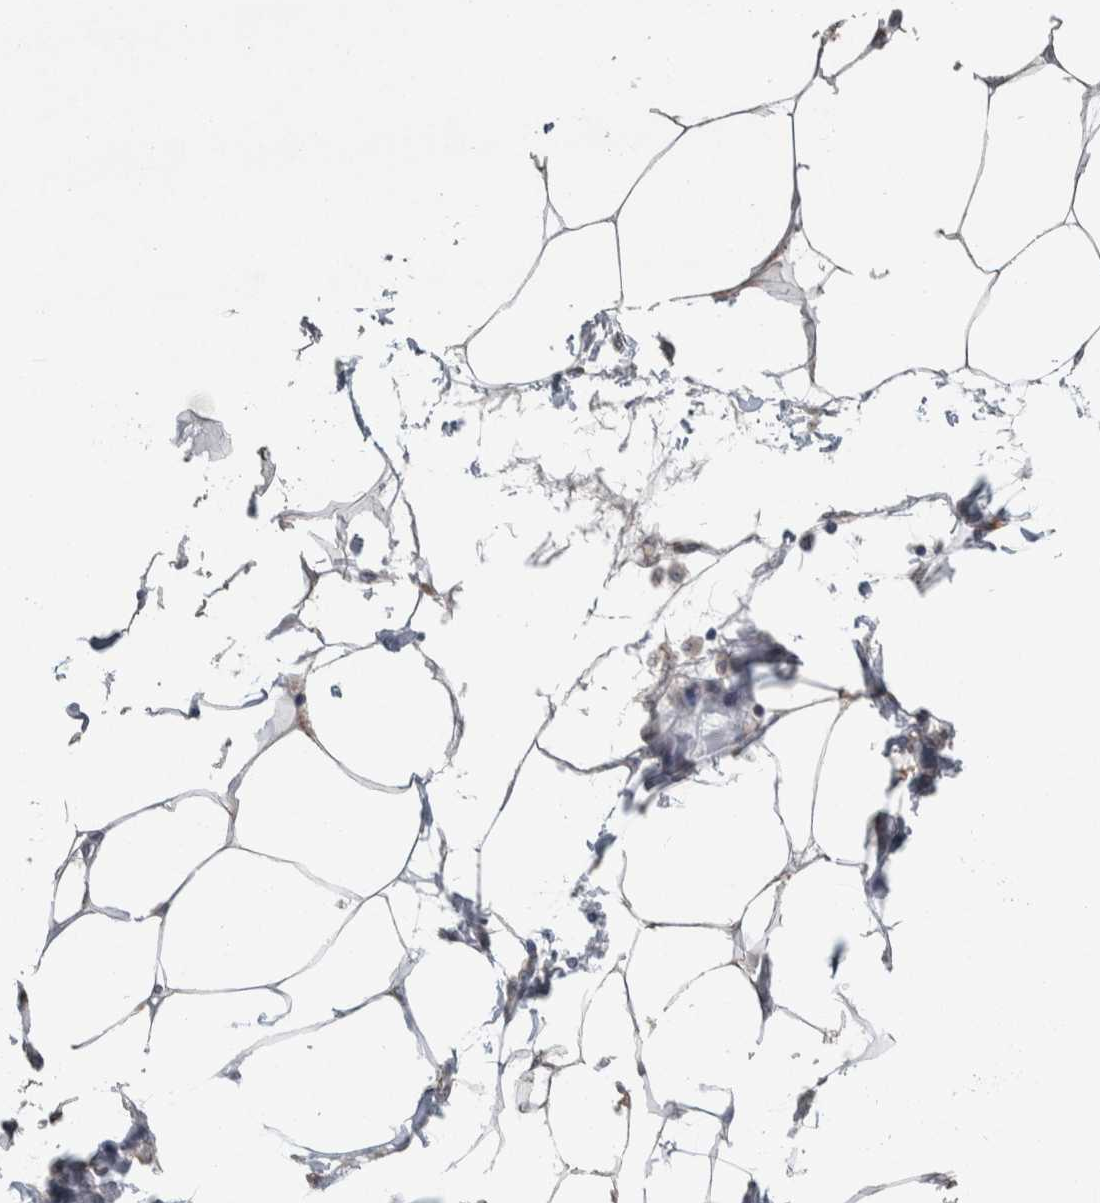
{"staining": {"intensity": "moderate", "quantity": "<25%", "location": "cytoplasmic/membranous"}, "tissue": "adipose tissue", "cell_type": "Adipocytes", "image_type": "normal", "snomed": [{"axis": "morphology", "description": "Normal tissue, NOS"}, {"axis": "morphology", "description": "Adenocarcinoma, NOS"}, {"axis": "topography", "description": "Colon"}, {"axis": "topography", "description": "Peripheral nerve tissue"}], "caption": "Moderate cytoplasmic/membranous expression is appreciated in about <25% of adipocytes in benign adipose tissue. The staining was performed using DAB to visualize the protein expression in brown, while the nuclei were stained in blue with hematoxylin (Magnification: 20x).", "gene": "SIGMAR1", "patient": {"sex": "male", "age": 14}}